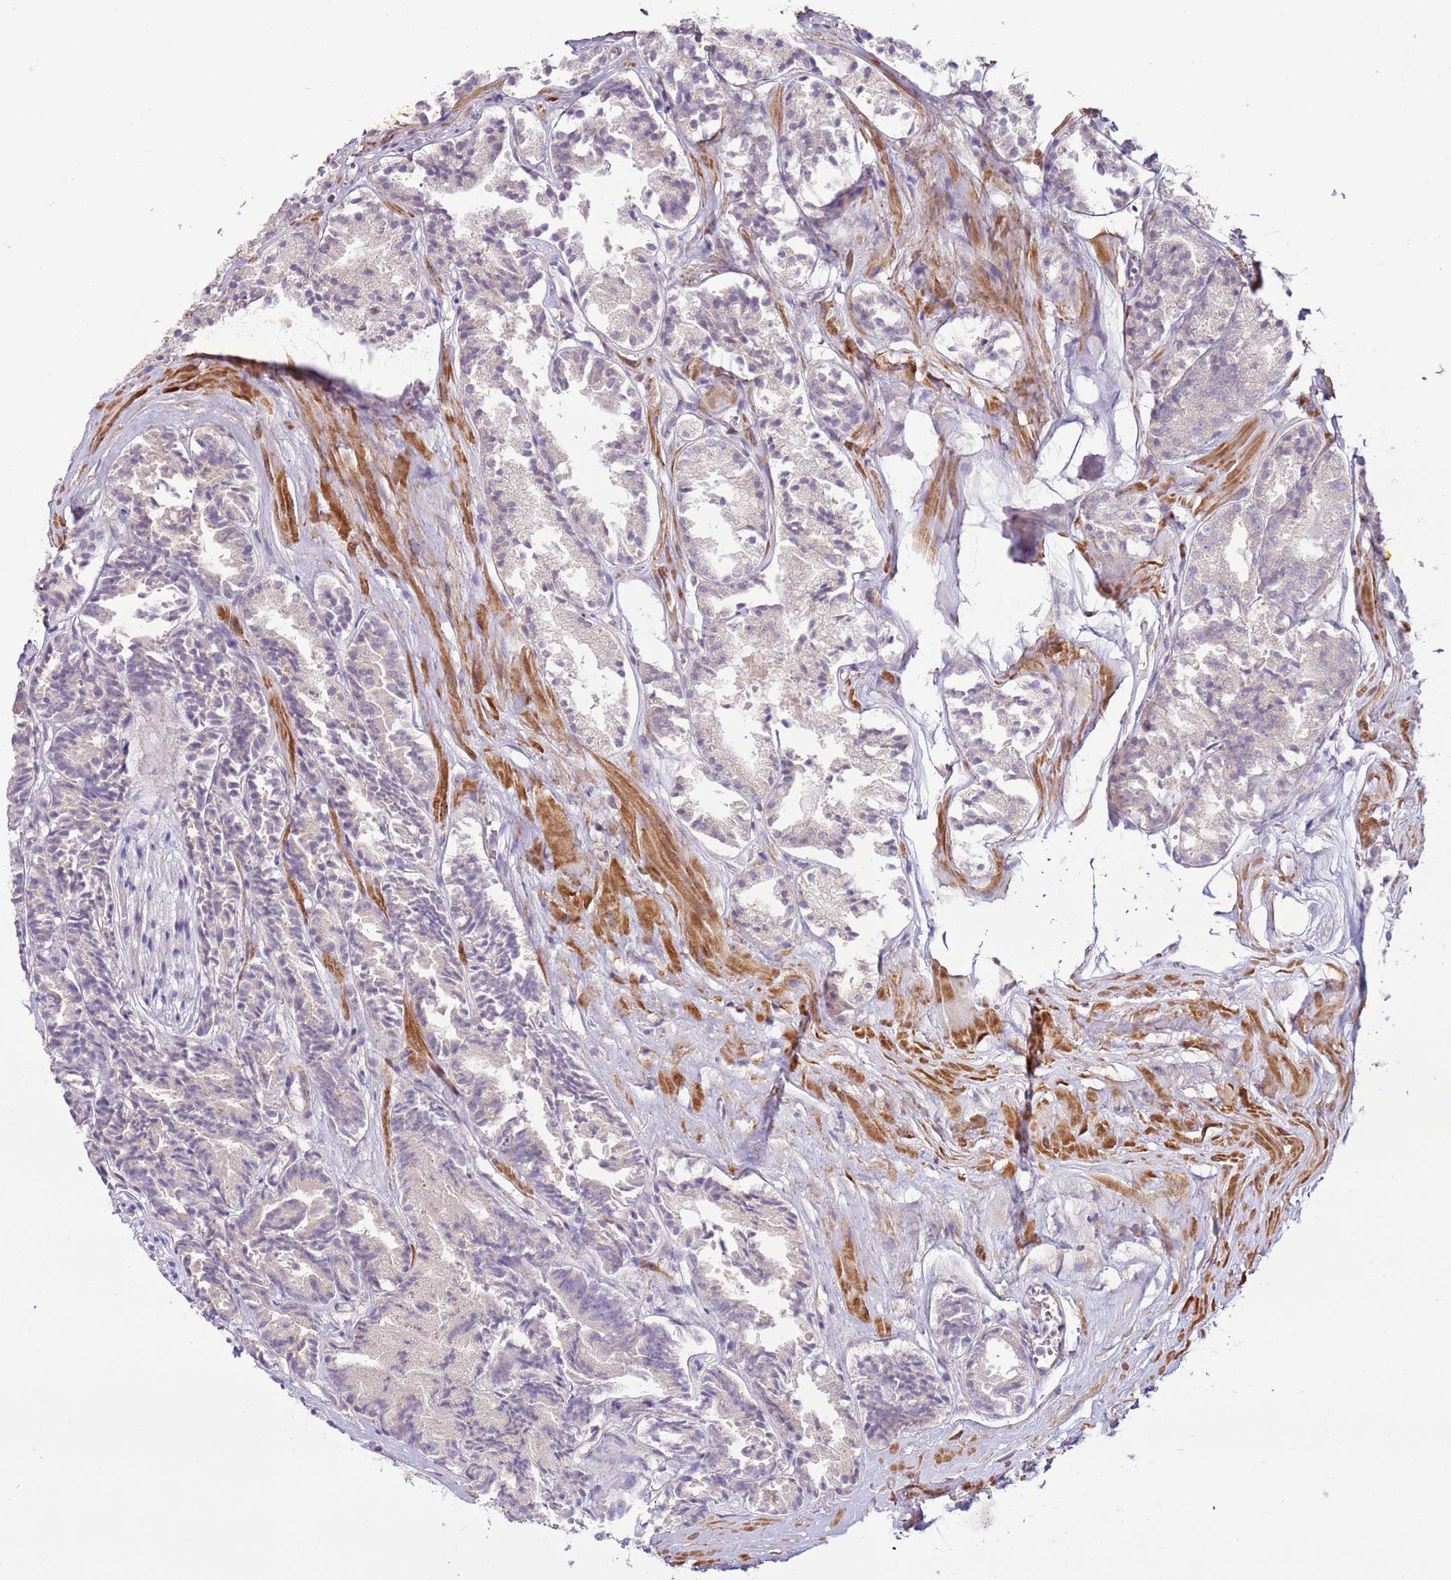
{"staining": {"intensity": "moderate", "quantity": "<25%", "location": "cytoplasmic/membranous"}, "tissue": "prostate cancer", "cell_type": "Tumor cells", "image_type": "cancer", "snomed": [{"axis": "morphology", "description": "Adenocarcinoma, High grade"}, {"axis": "topography", "description": "Prostate"}], "caption": "Immunohistochemistry micrograph of neoplastic tissue: human prostate cancer (adenocarcinoma (high-grade)) stained using IHC shows low levels of moderate protein expression localized specifically in the cytoplasmic/membranous of tumor cells, appearing as a cytoplasmic/membranous brown color.", "gene": "DDX19B", "patient": {"sex": "male", "age": 72}}